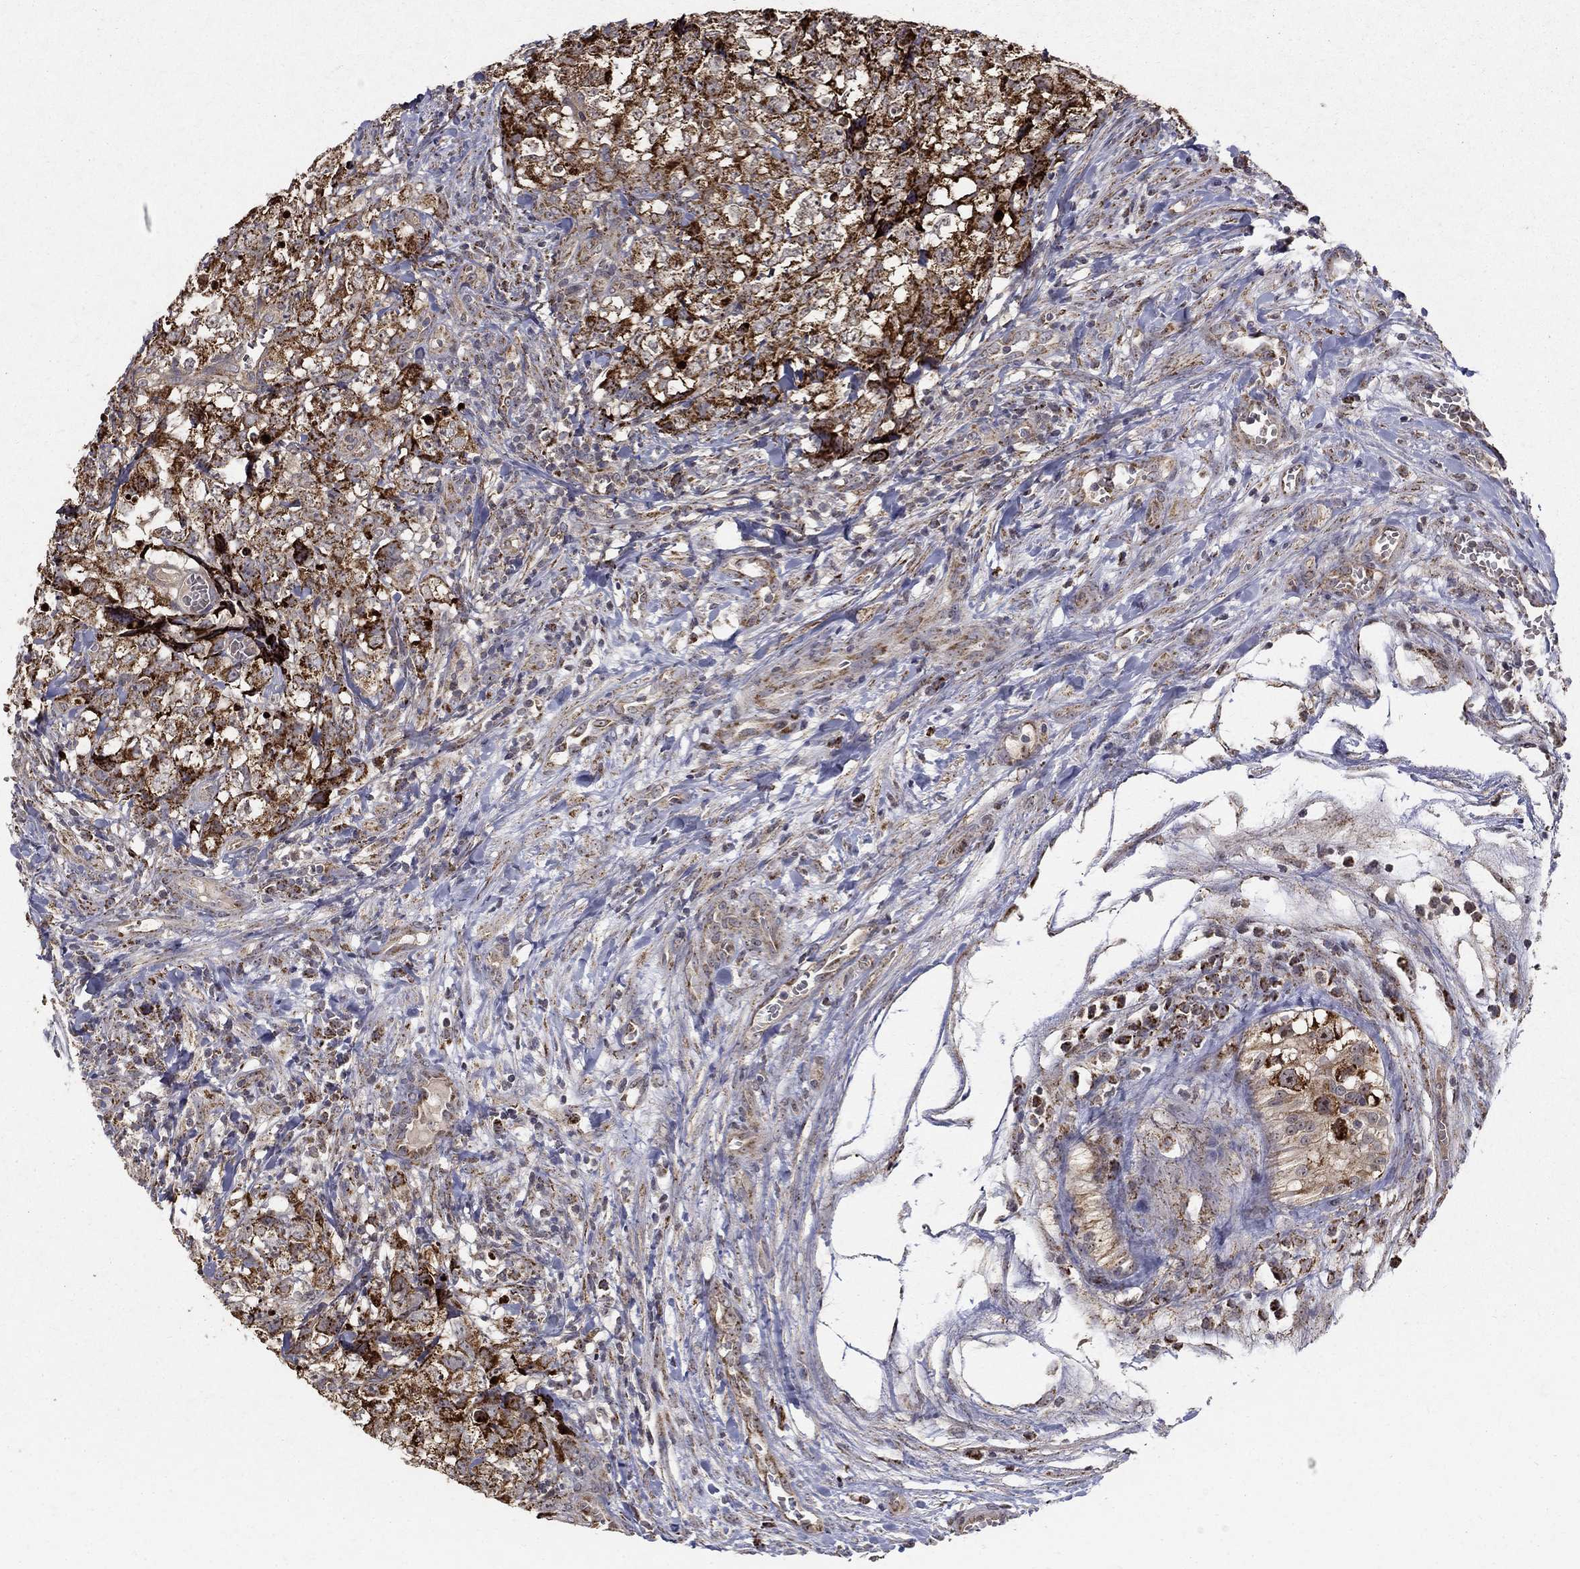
{"staining": {"intensity": "strong", "quantity": ">75%", "location": "cytoplasmic/membranous"}, "tissue": "testis cancer", "cell_type": "Tumor cells", "image_type": "cancer", "snomed": [{"axis": "morphology", "description": "Carcinoma, Embryonal, NOS"}, {"axis": "topography", "description": "Testis"}], "caption": "An IHC histopathology image of neoplastic tissue is shown. Protein staining in brown labels strong cytoplasmic/membranous positivity in embryonal carcinoma (testis) within tumor cells.", "gene": "GCSH", "patient": {"sex": "male", "age": 23}}